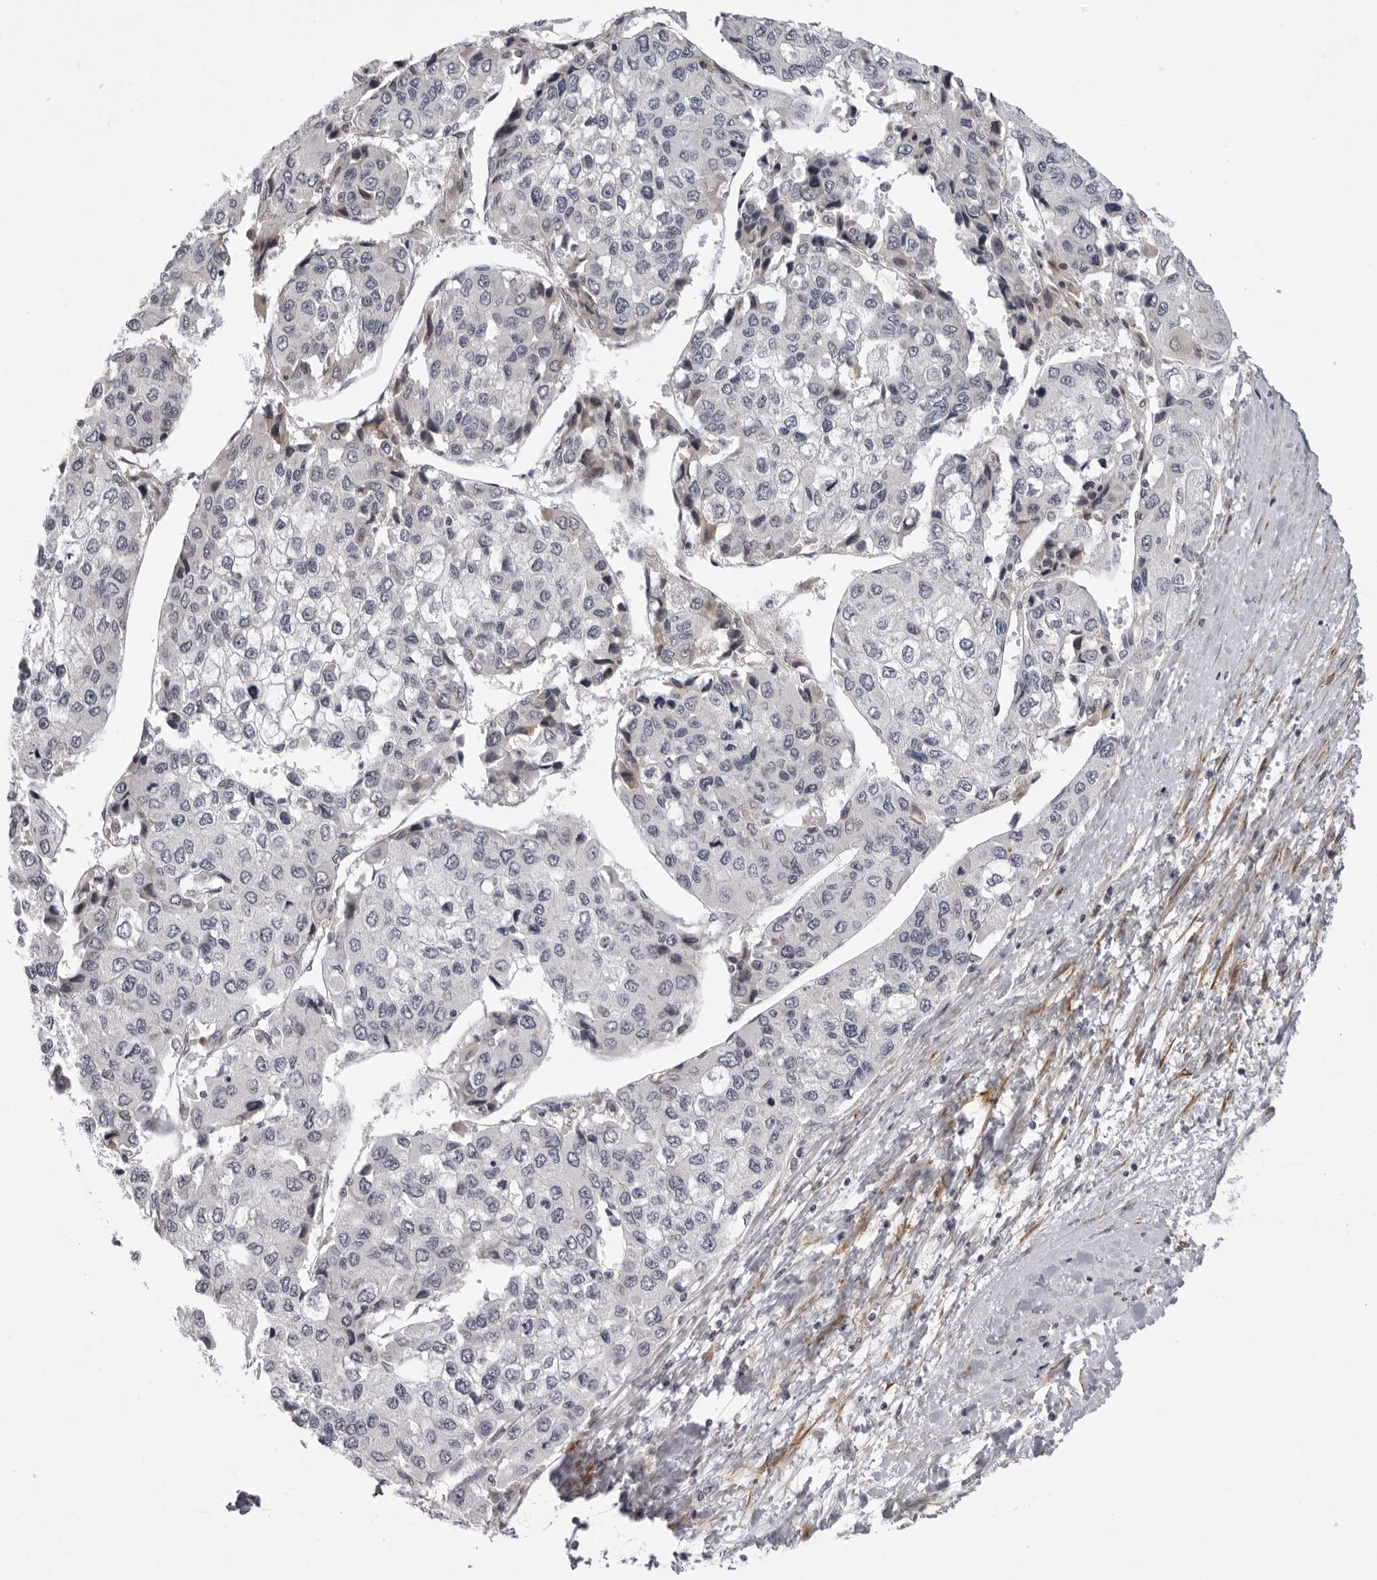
{"staining": {"intensity": "negative", "quantity": "none", "location": "none"}, "tissue": "liver cancer", "cell_type": "Tumor cells", "image_type": "cancer", "snomed": [{"axis": "morphology", "description": "Carcinoma, Hepatocellular, NOS"}, {"axis": "topography", "description": "Liver"}], "caption": "The IHC micrograph has no significant expression in tumor cells of liver cancer (hepatocellular carcinoma) tissue.", "gene": "SRGAP2", "patient": {"sex": "female", "age": 66}}